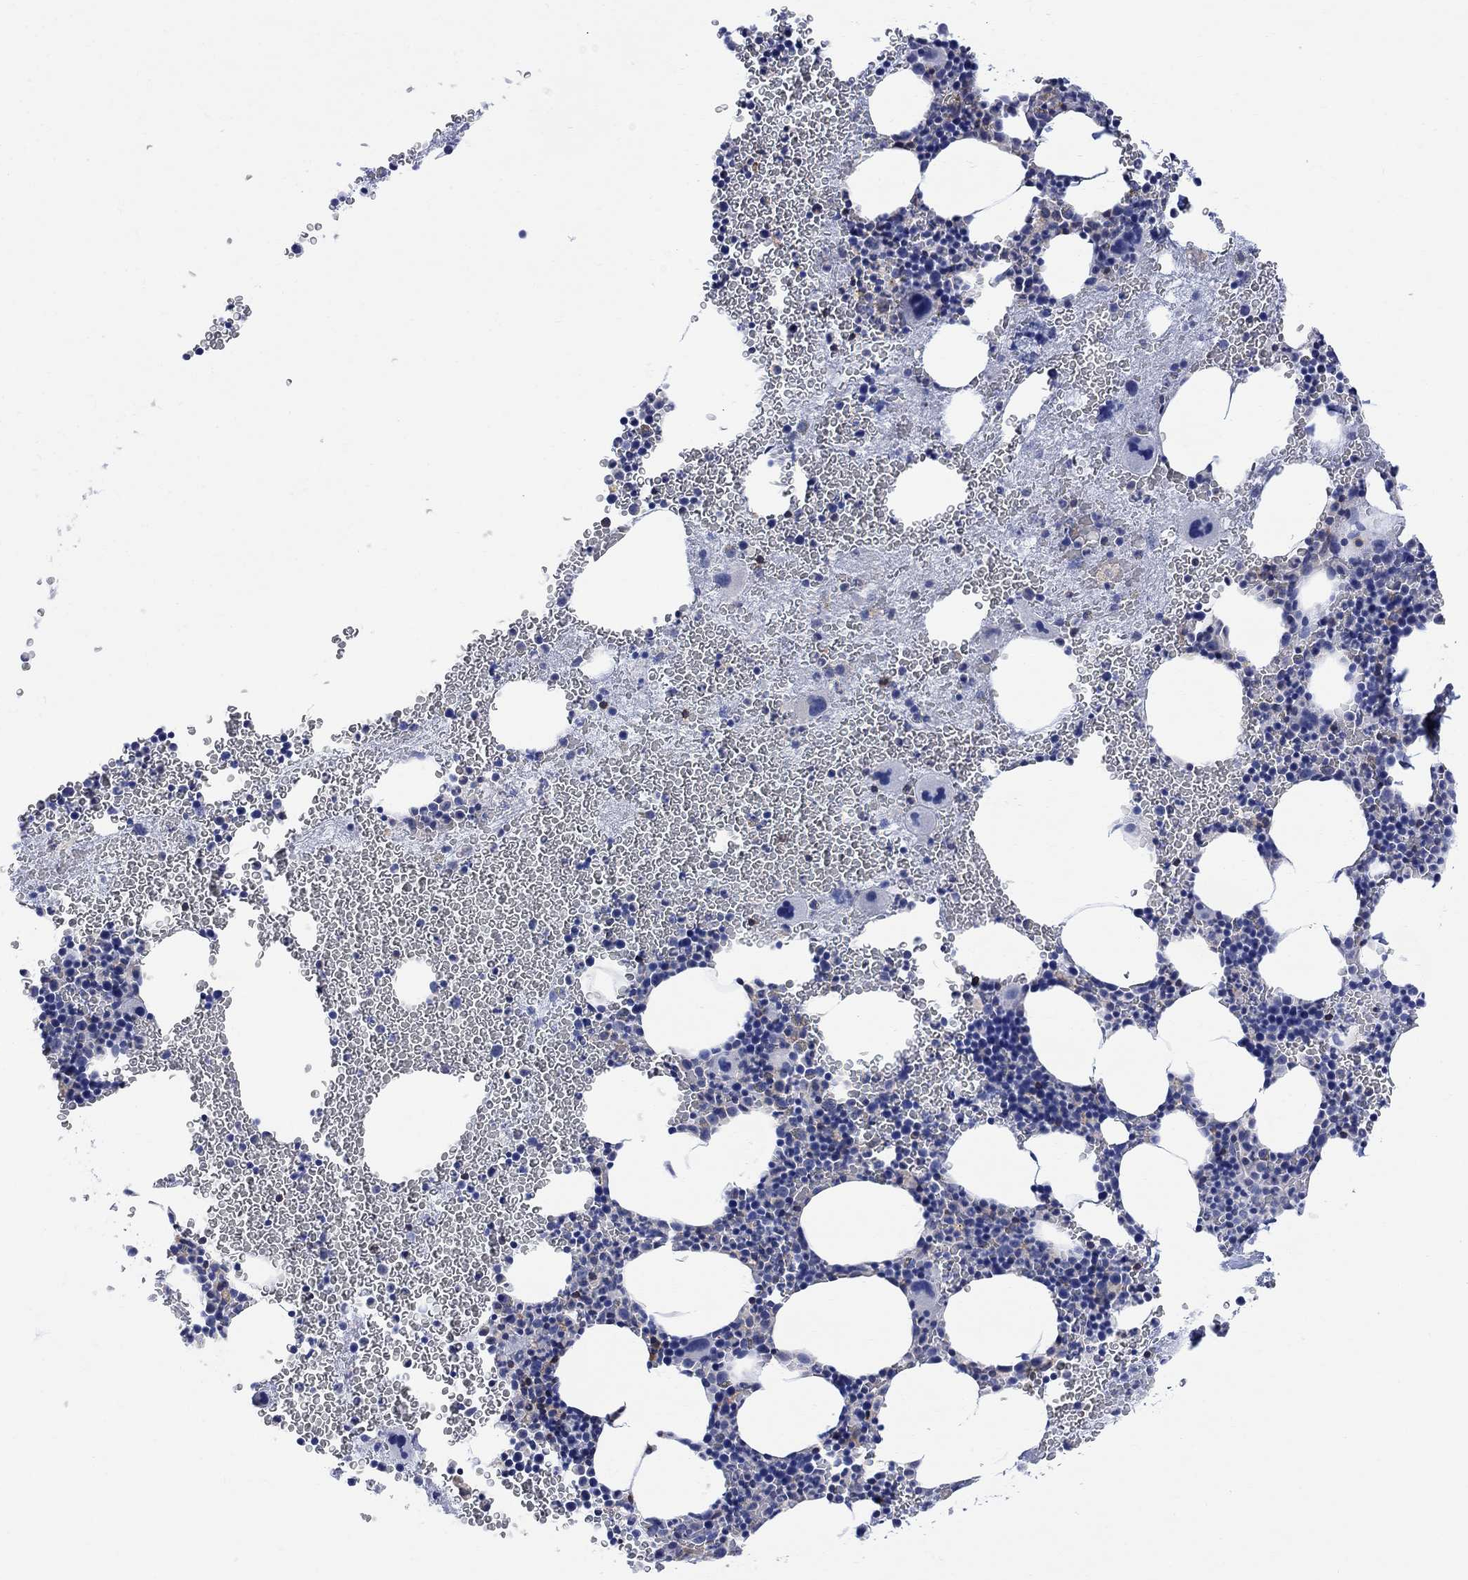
{"staining": {"intensity": "moderate", "quantity": "<25%", "location": "cytoplasmic/membranous"}, "tissue": "bone marrow", "cell_type": "Hematopoietic cells", "image_type": "normal", "snomed": [{"axis": "morphology", "description": "Normal tissue, NOS"}, {"axis": "topography", "description": "Bone marrow"}], "caption": "Unremarkable bone marrow demonstrates moderate cytoplasmic/membranous expression in approximately <25% of hematopoietic cells, visualized by immunohistochemistry.", "gene": "GBP5", "patient": {"sex": "male", "age": 50}}